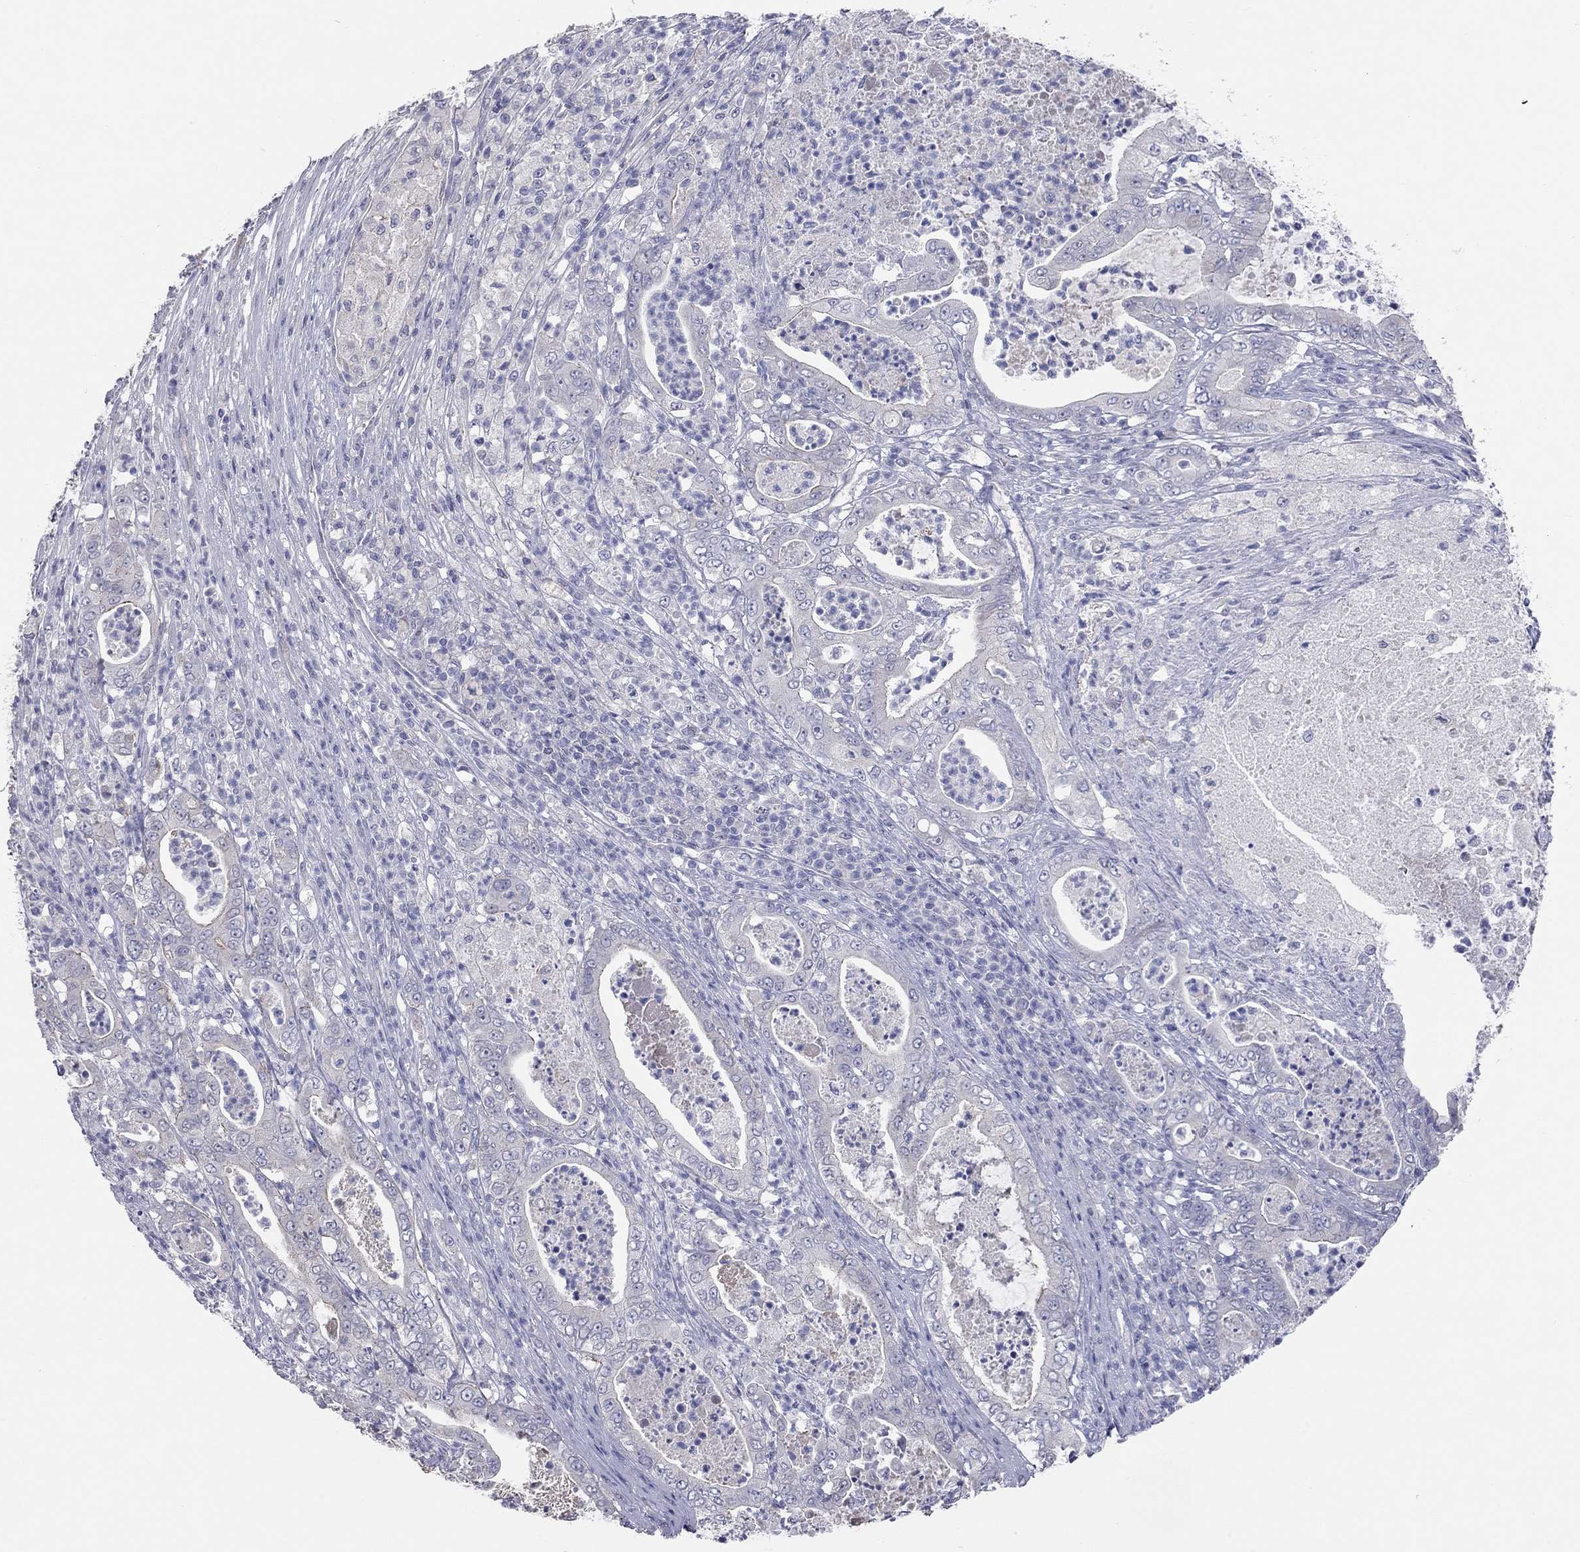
{"staining": {"intensity": "negative", "quantity": "none", "location": "none"}, "tissue": "pancreatic cancer", "cell_type": "Tumor cells", "image_type": "cancer", "snomed": [{"axis": "morphology", "description": "Adenocarcinoma, NOS"}, {"axis": "topography", "description": "Pancreas"}], "caption": "An IHC histopathology image of adenocarcinoma (pancreatic) is shown. There is no staining in tumor cells of adenocarcinoma (pancreatic).", "gene": "KCNB1", "patient": {"sex": "male", "age": 71}}